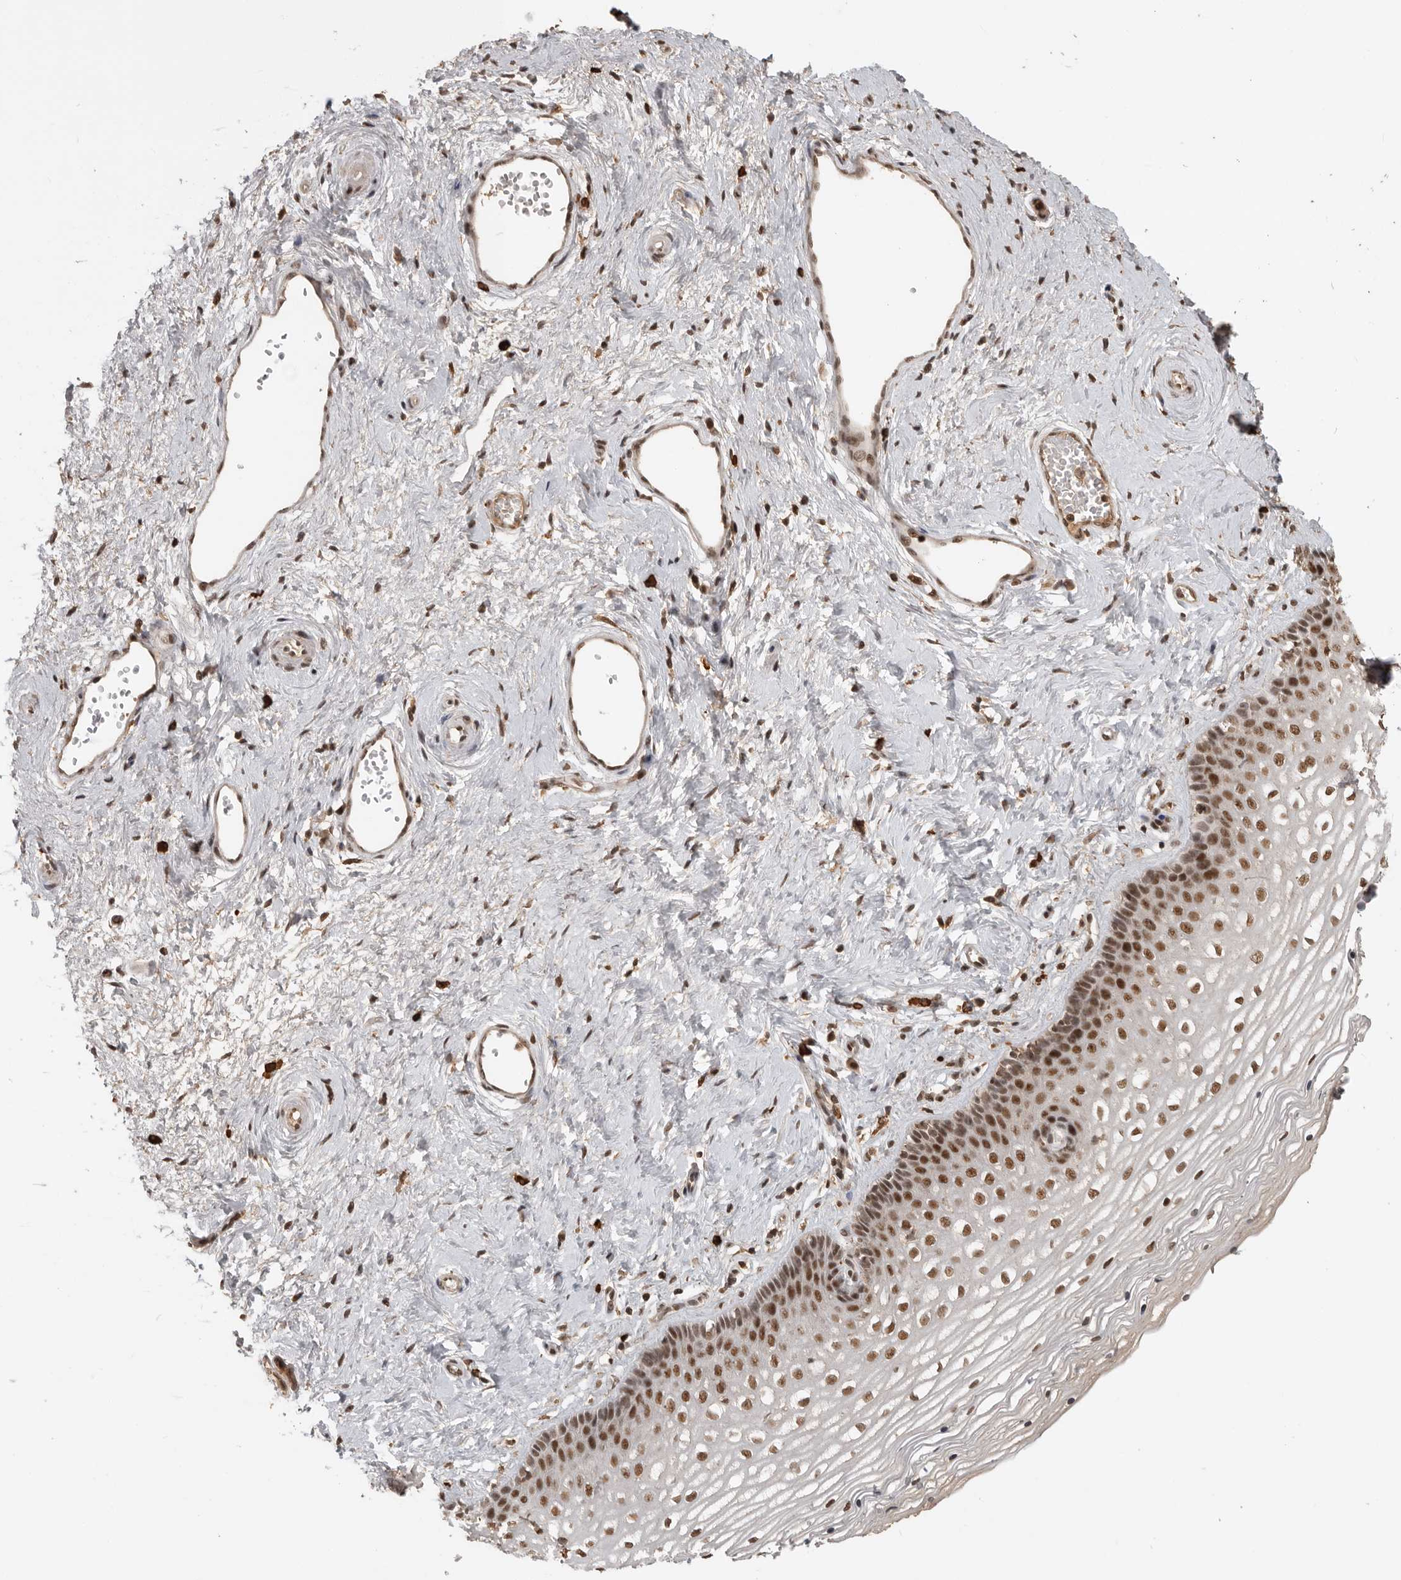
{"staining": {"intensity": "strong", "quantity": ">75%", "location": "nuclear"}, "tissue": "vagina", "cell_type": "Squamous epithelial cells", "image_type": "normal", "snomed": [{"axis": "morphology", "description": "Normal tissue, NOS"}, {"axis": "topography", "description": "Vagina"}], "caption": "Human vagina stained for a protein (brown) exhibits strong nuclear positive expression in approximately >75% of squamous epithelial cells.", "gene": "CBLL1", "patient": {"sex": "female", "age": 46}}